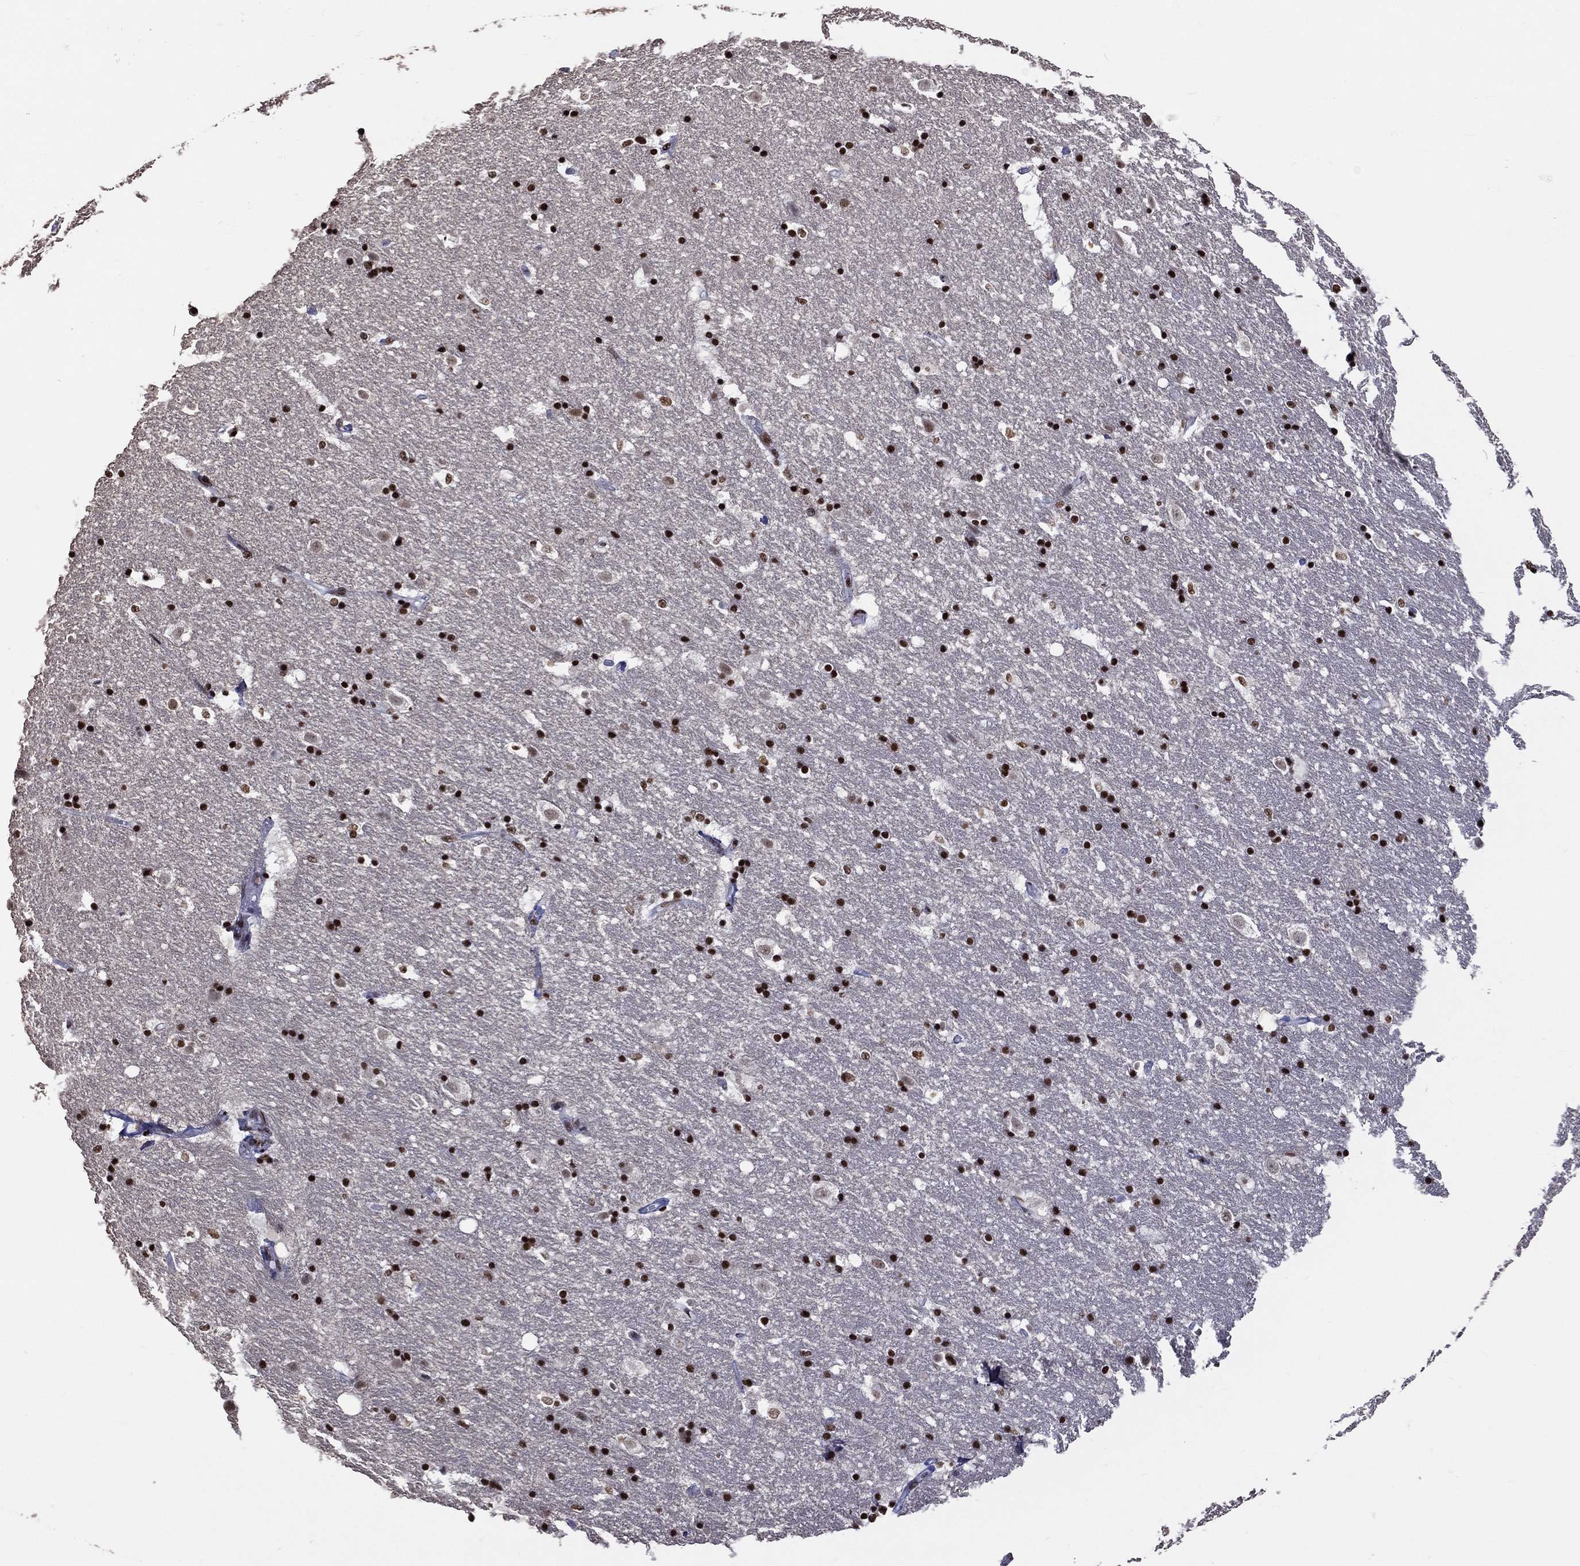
{"staining": {"intensity": "strong", "quantity": "25%-75%", "location": "nuclear"}, "tissue": "hippocampus", "cell_type": "Glial cells", "image_type": "normal", "snomed": [{"axis": "morphology", "description": "Normal tissue, NOS"}, {"axis": "topography", "description": "Hippocampus"}], "caption": "An immunohistochemistry photomicrograph of unremarkable tissue is shown. Protein staining in brown shows strong nuclear positivity in hippocampus within glial cells. (DAB IHC with brightfield microscopy, high magnification).", "gene": "ZNF7", "patient": {"sex": "male", "age": 49}}